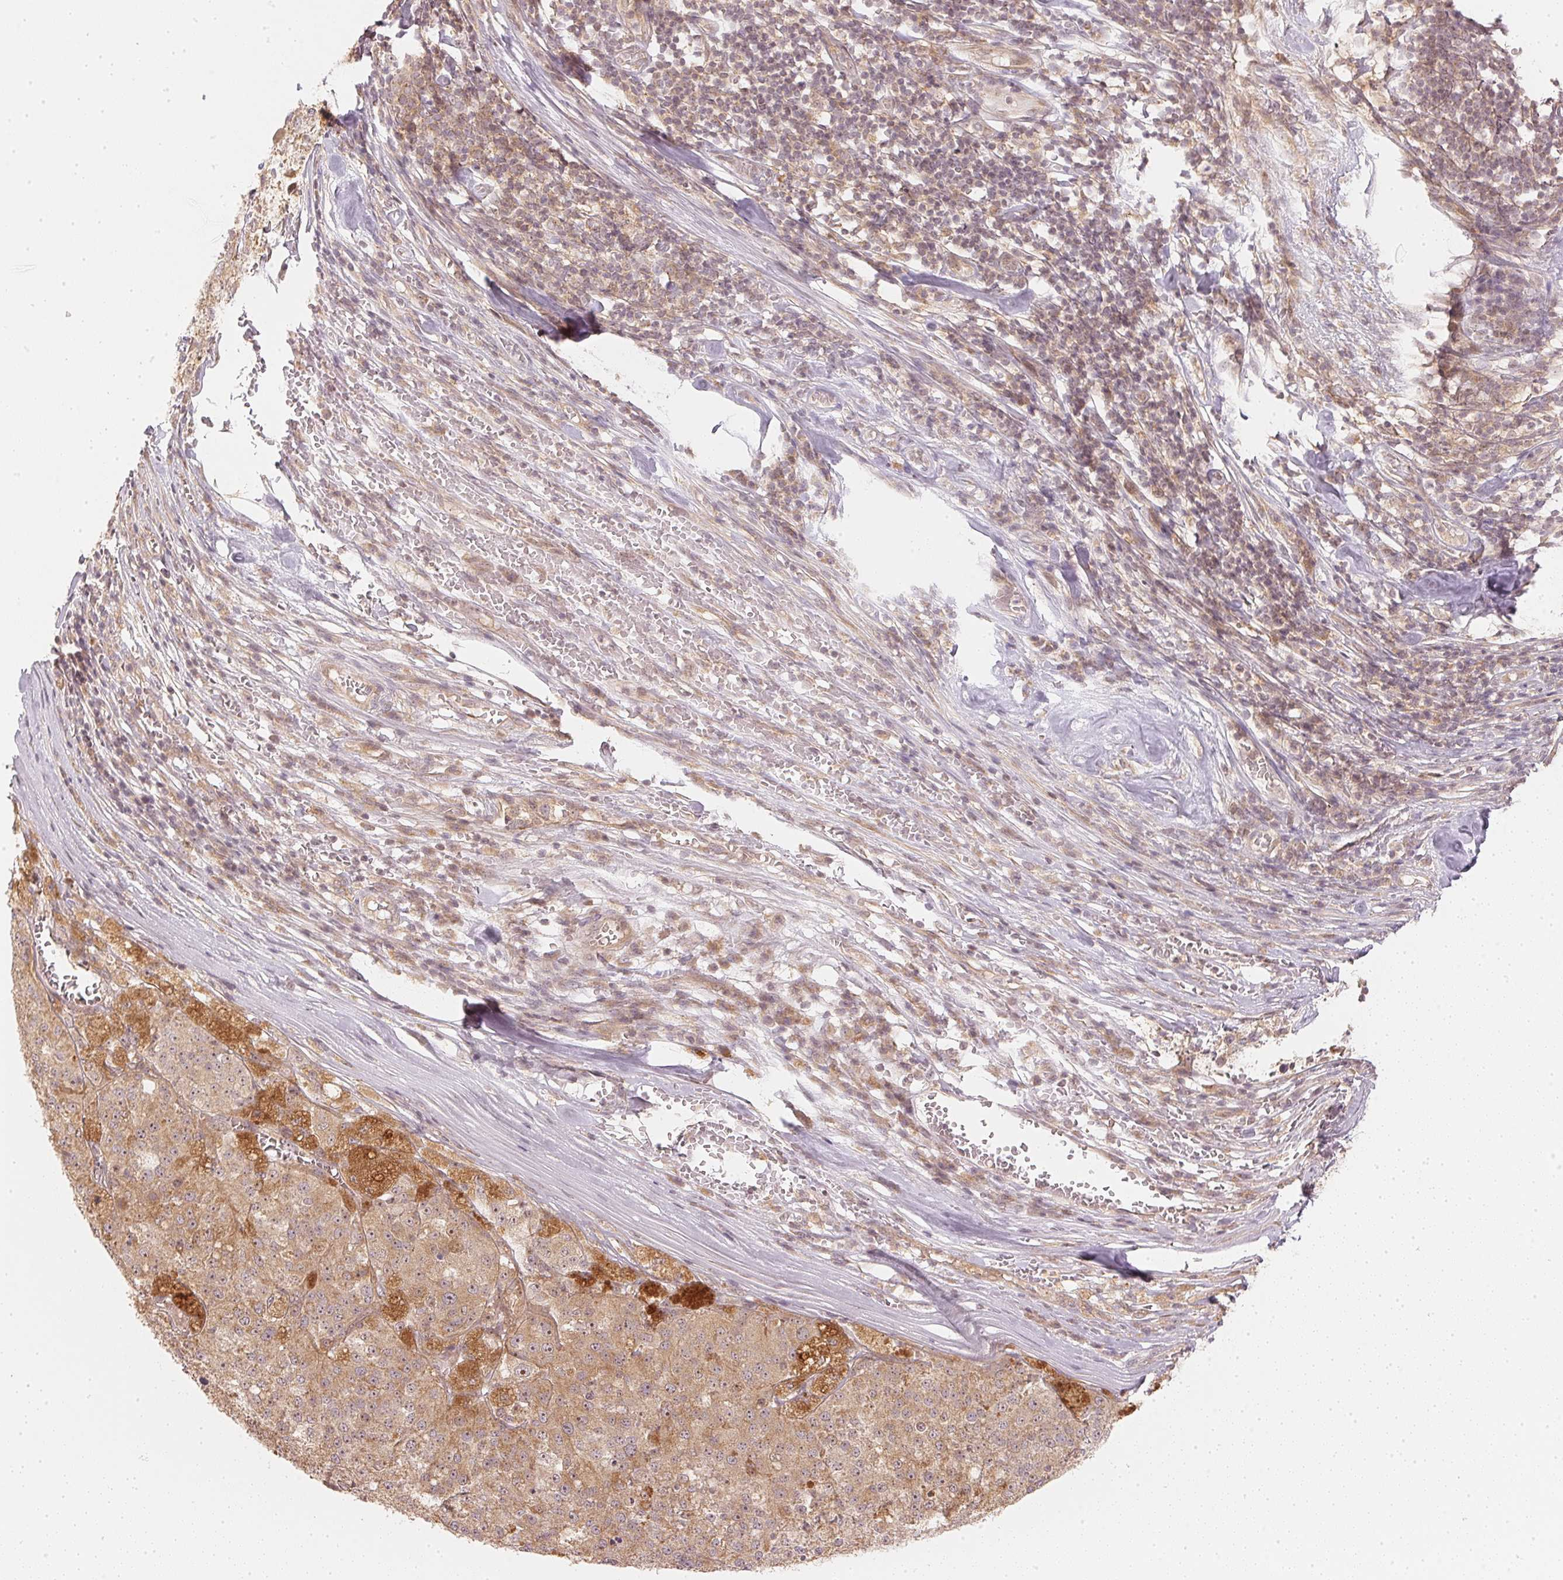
{"staining": {"intensity": "moderate", "quantity": ">75%", "location": "cytoplasmic/membranous,nuclear"}, "tissue": "melanoma", "cell_type": "Tumor cells", "image_type": "cancer", "snomed": [{"axis": "morphology", "description": "Malignant melanoma, Metastatic site"}, {"axis": "topography", "description": "Lymph node"}], "caption": "Moderate cytoplasmic/membranous and nuclear expression for a protein is present in about >75% of tumor cells of melanoma using immunohistochemistry.", "gene": "WDR54", "patient": {"sex": "female", "age": 64}}